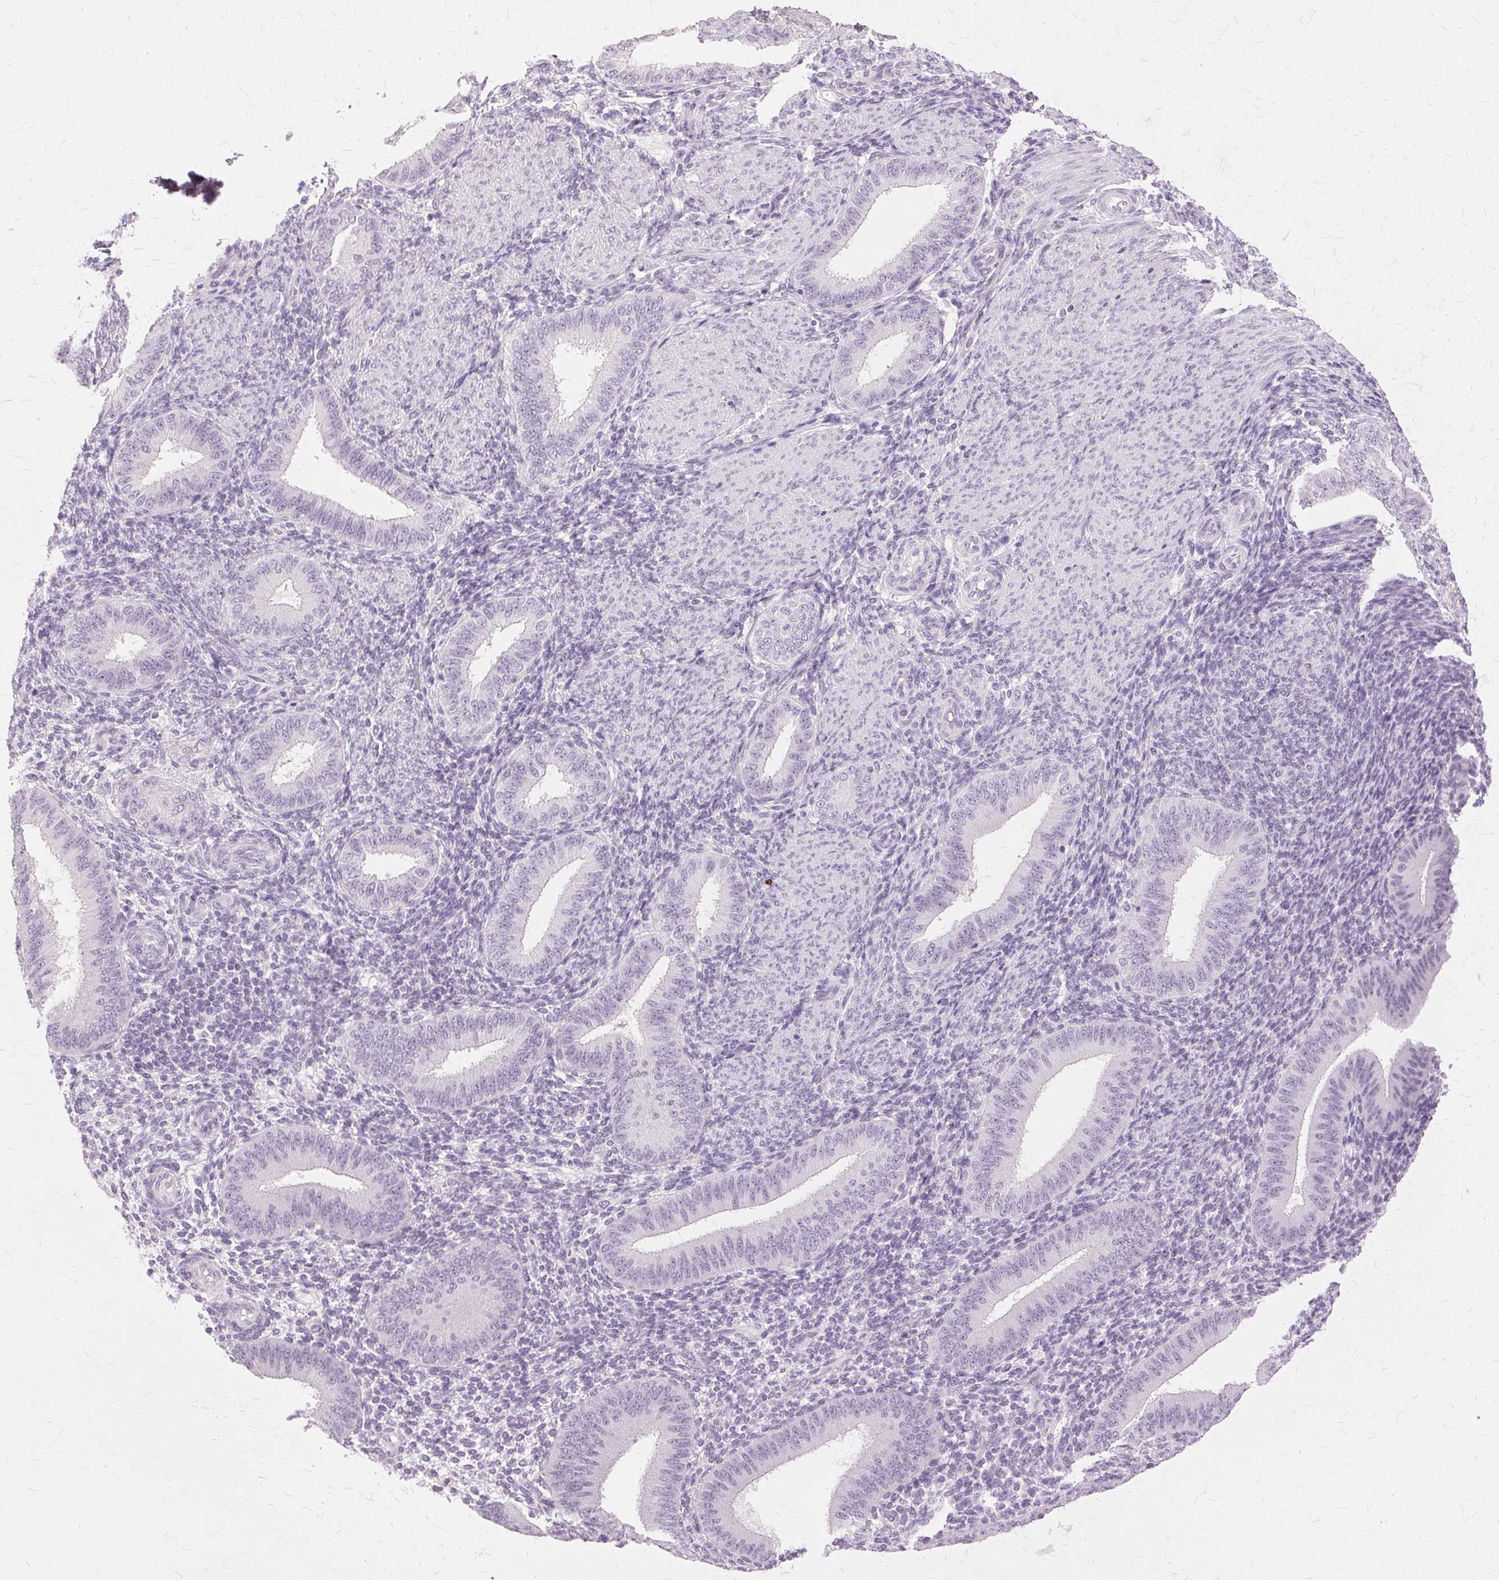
{"staining": {"intensity": "negative", "quantity": "none", "location": "none"}, "tissue": "endometrium", "cell_type": "Cells in endometrial stroma", "image_type": "normal", "snomed": [{"axis": "morphology", "description": "Normal tissue, NOS"}, {"axis": "topography", "description": "Endometrium"}], "caption": "Protein analysis of benign endometrium exhibits no significant expression in cells in endometrial stroma.", "gene": "SLC45A3", "patient": {"sex": "female", "age": 39}}